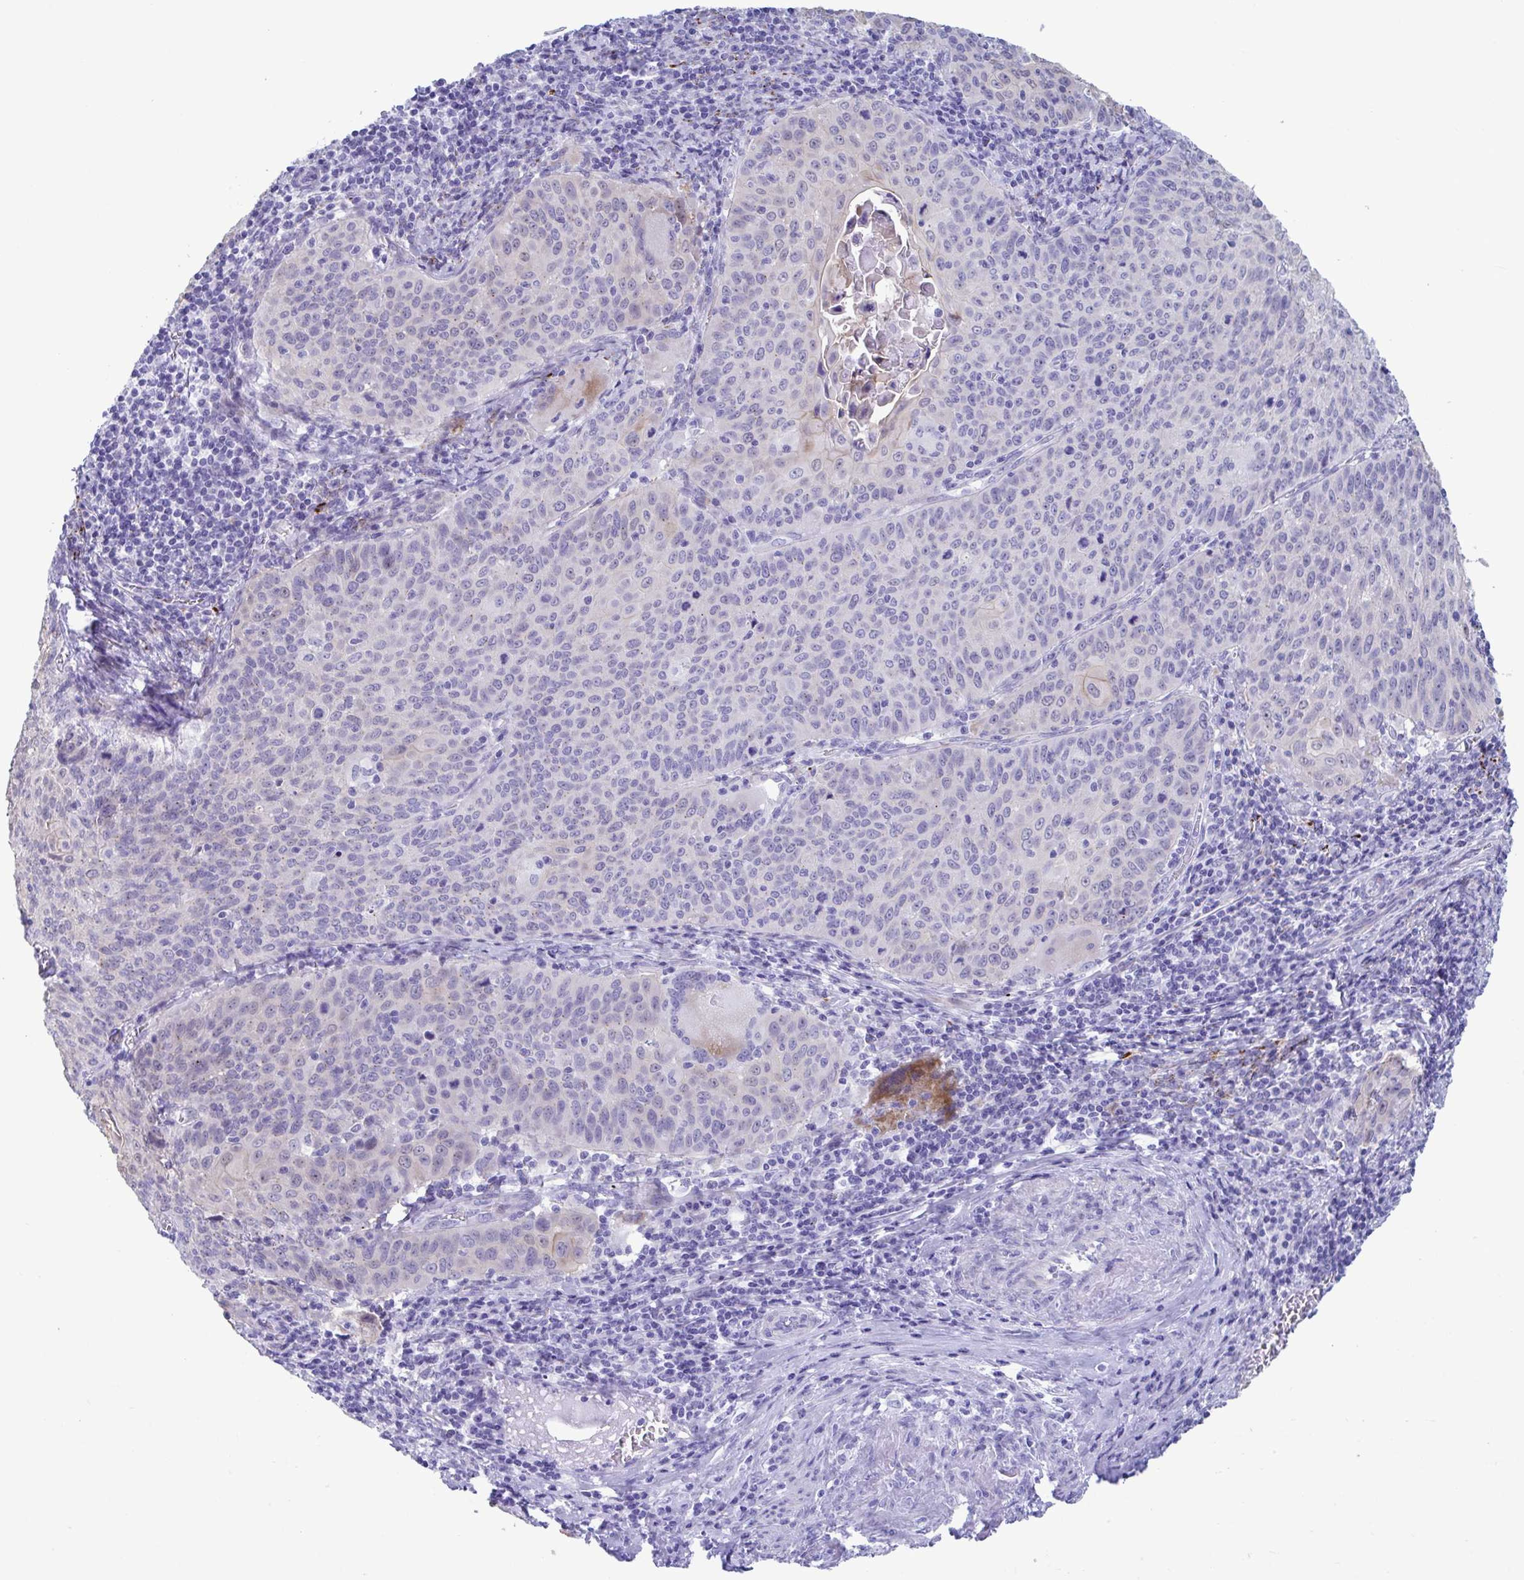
{"staining": {"intensity": "negative", "quantity": "none", "location": "none"}, "tissue": "cervical cancer", "cell_type": "Tumor cells", "image_type": "cancer", "snomed": [{"axis": "morphology", "description": "Squamous cell carcinoma, NOS"}, {"axis": "topography", "description": "Cervix"}], "caption": "This photomicrograph is of cervical cancer stained with IHC to label a protein in brown with the nuclei are counter-stained blue. There is no positivity in tumor cells. (DAB (3,3'-diaminobenzidine) immunohistochemistry, high magnification).", "gene": "TTC30B", "patient": {"sex": "female", "age": 65}}